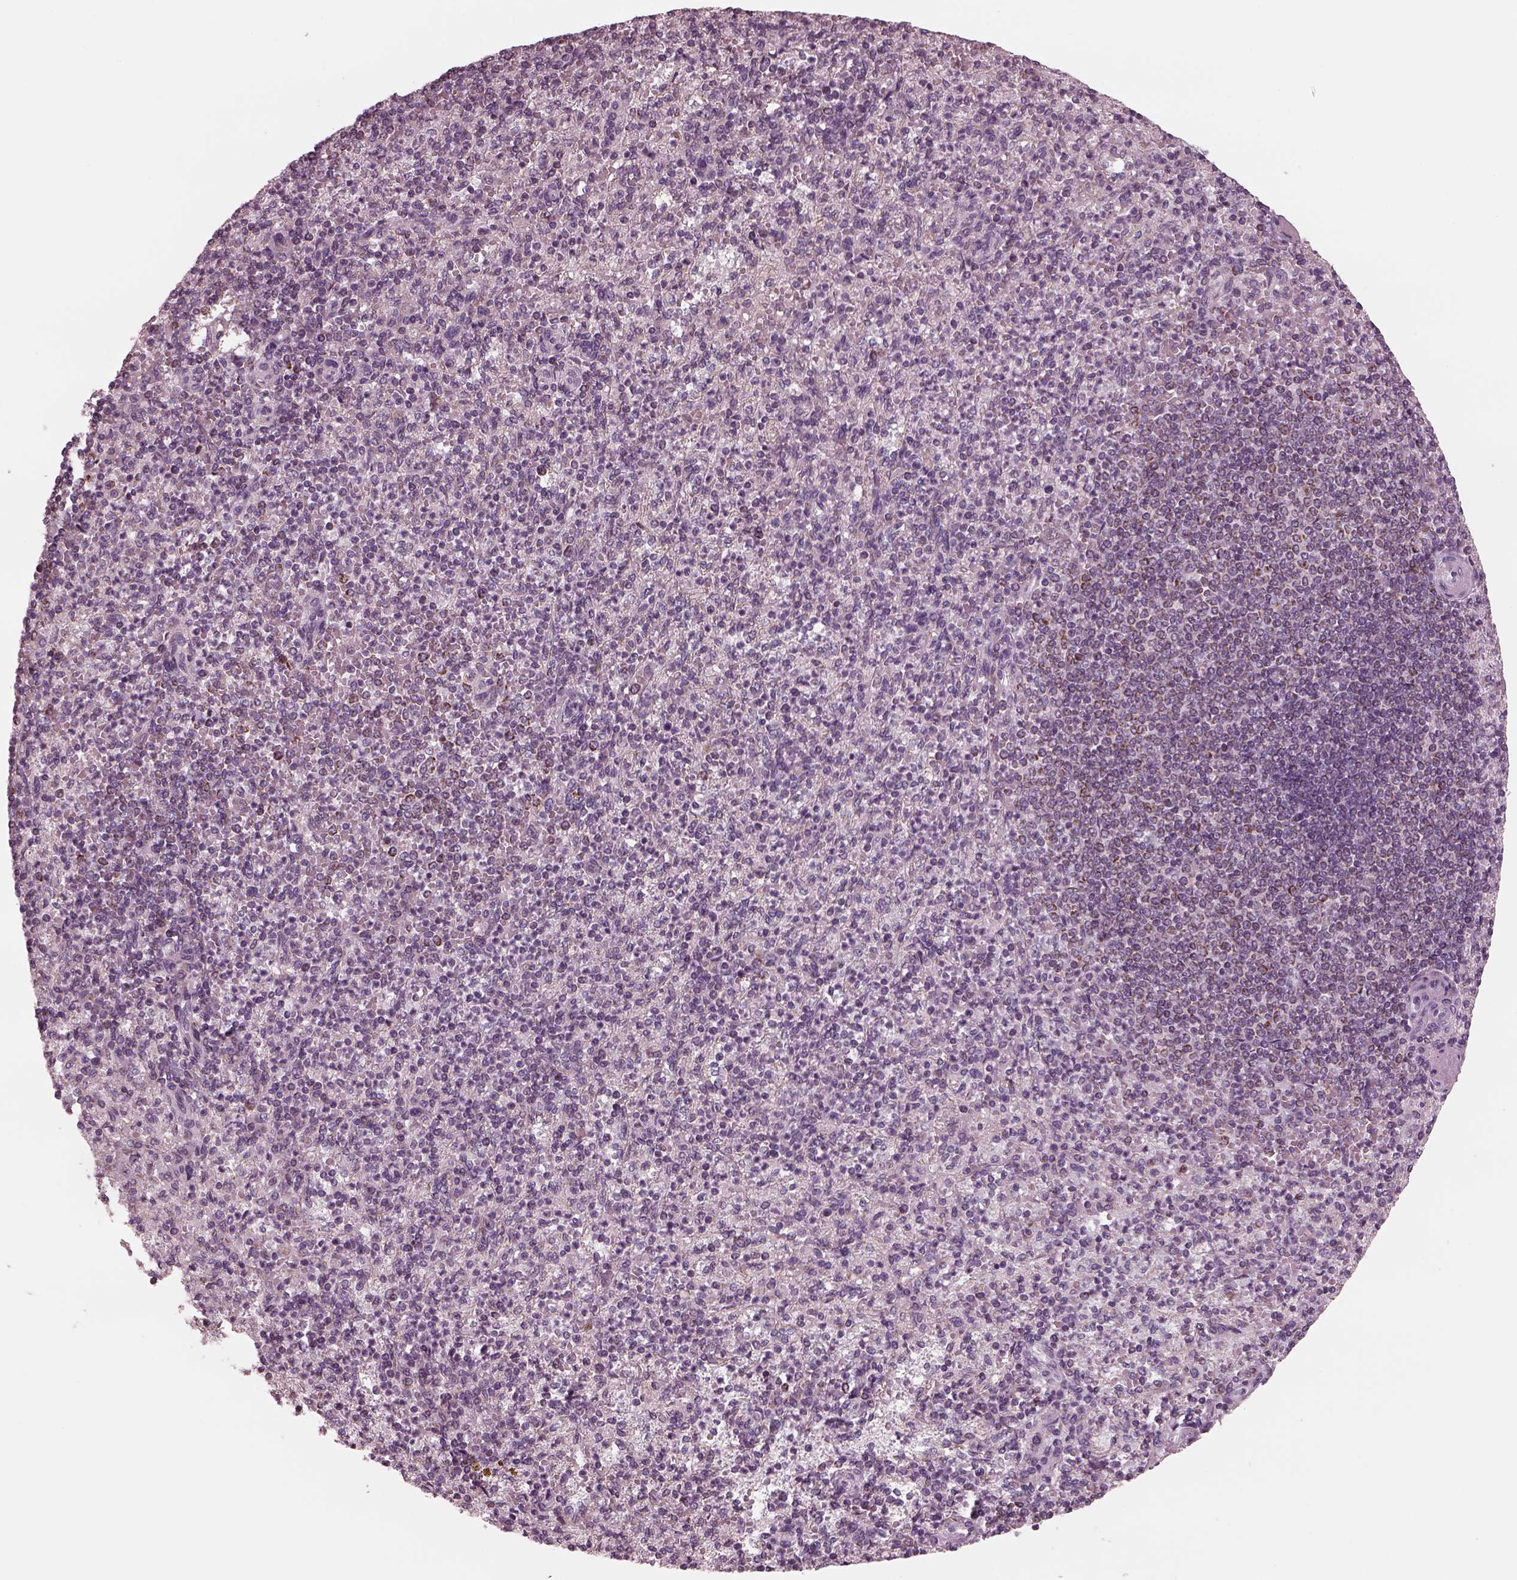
{"staining": {"intensity": "moderate", "quantity": "<25%", "location": "cytoplasmic/membranous"}, "tissue": "spleen", "cell_type": "Cells in red pulp", "image_type": "normal", "snomed": [{"axis": "morphology", "description": "Normal tissue, NOS"}, {"axis": "topography", "description": "Spleen"}], "caption": "The immunohistochemical stain labels moderate cytoplasmic/membranous expression in cells in red pulp of benign spleen.", "gene": "CELSR3", "patient": {"sex": "female", "age": 74}}